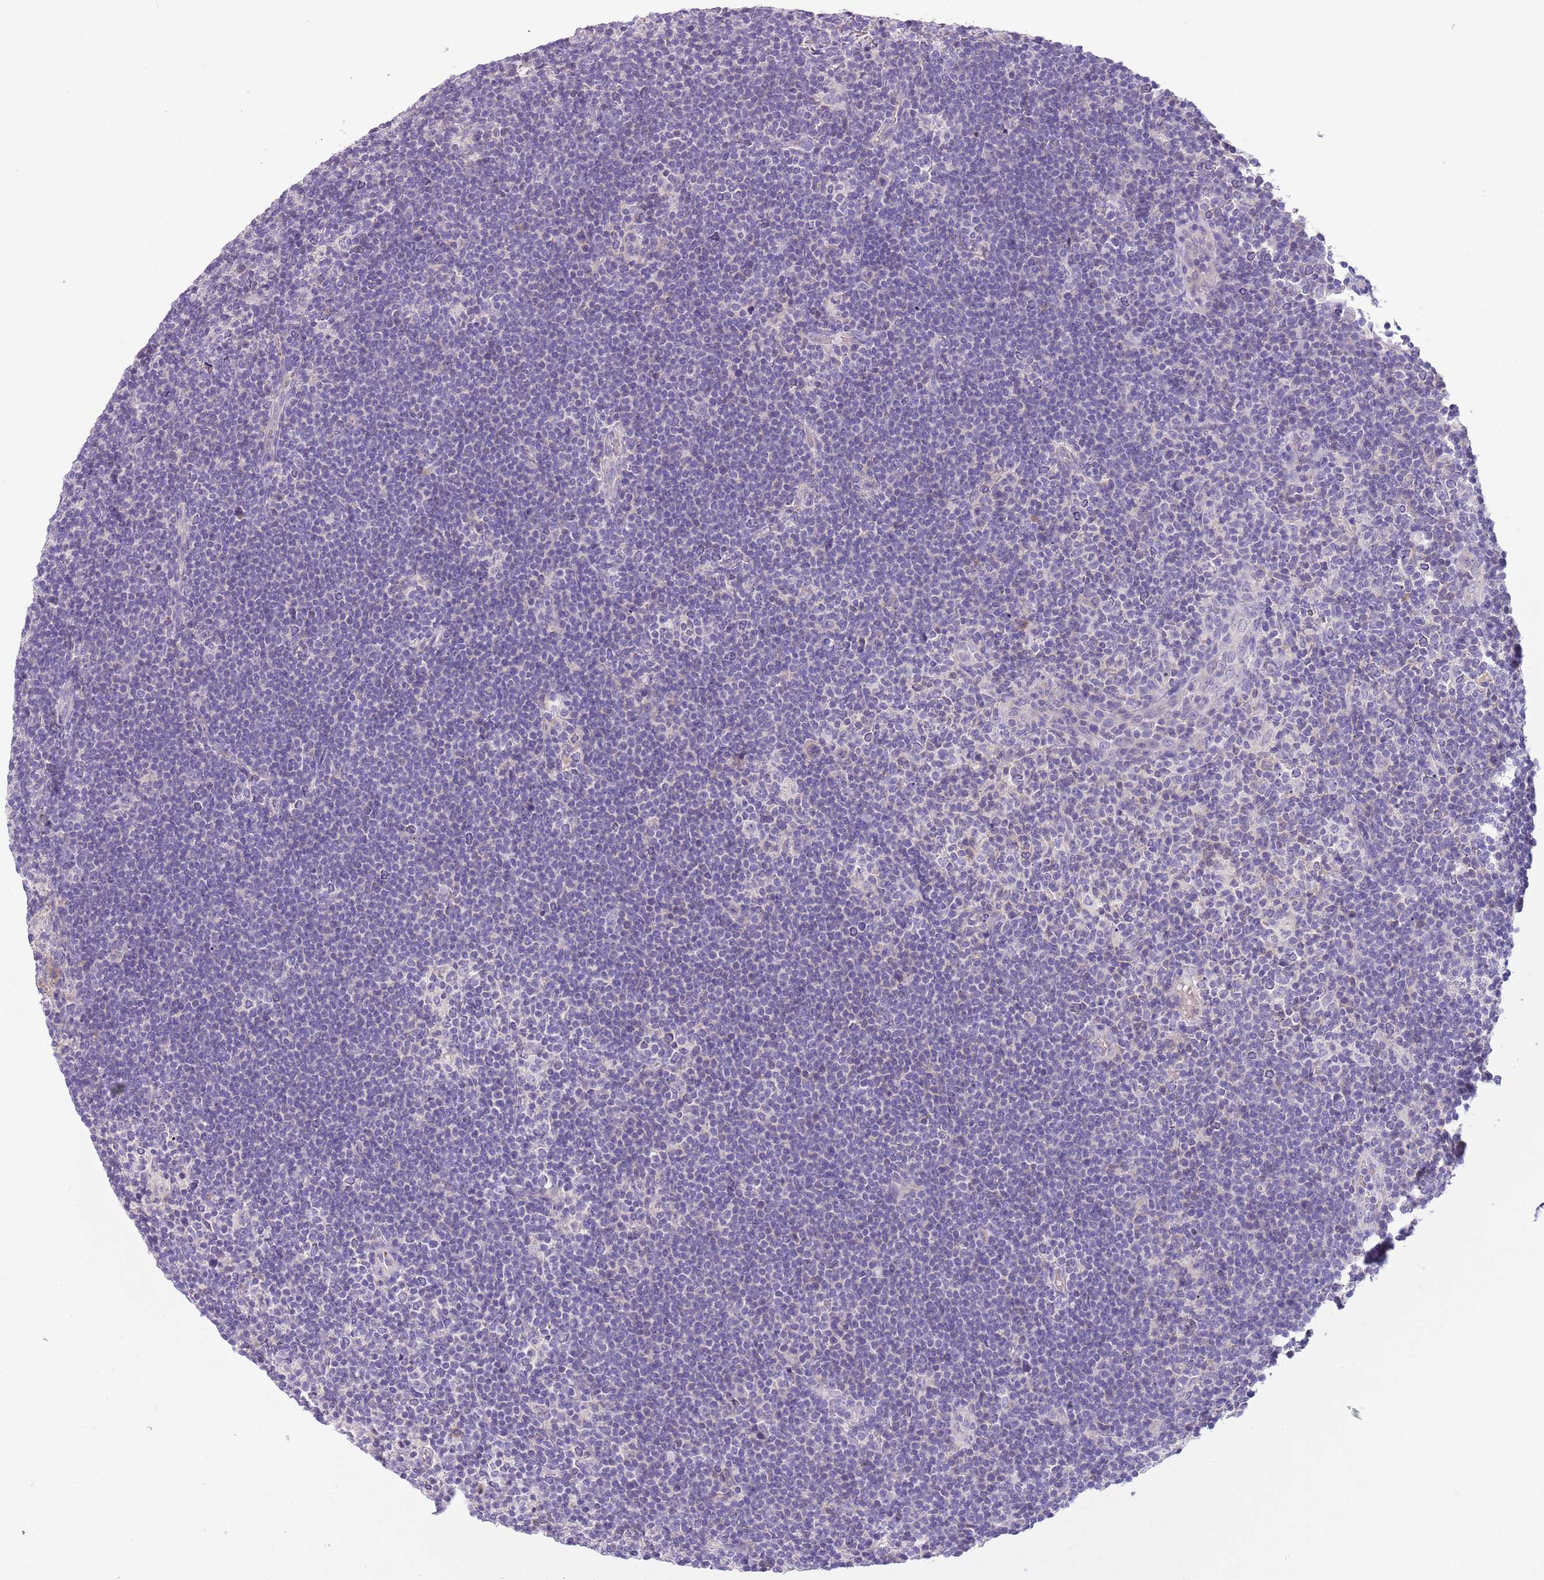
{"staining": {"intensity": "negative", "quantity": "none", "location": "none"}, "tissue": "lymphoma", "cell_type": "Tumor cells", "image_type": "cancer", "snomed": [{"axis": "morphology", "description": "Hodgkin's disease, NOS"}, {"axis": "topography", "description": "Lymph node"}], "caption": "The histopathology image shows no staining of tumor cells in Hodgkin's disease. (Immunohistochemistry (ihc), brightfield microscopy, high magnification).", "gene": "HES3", "patient": {"sex": "female", "age": 57}}